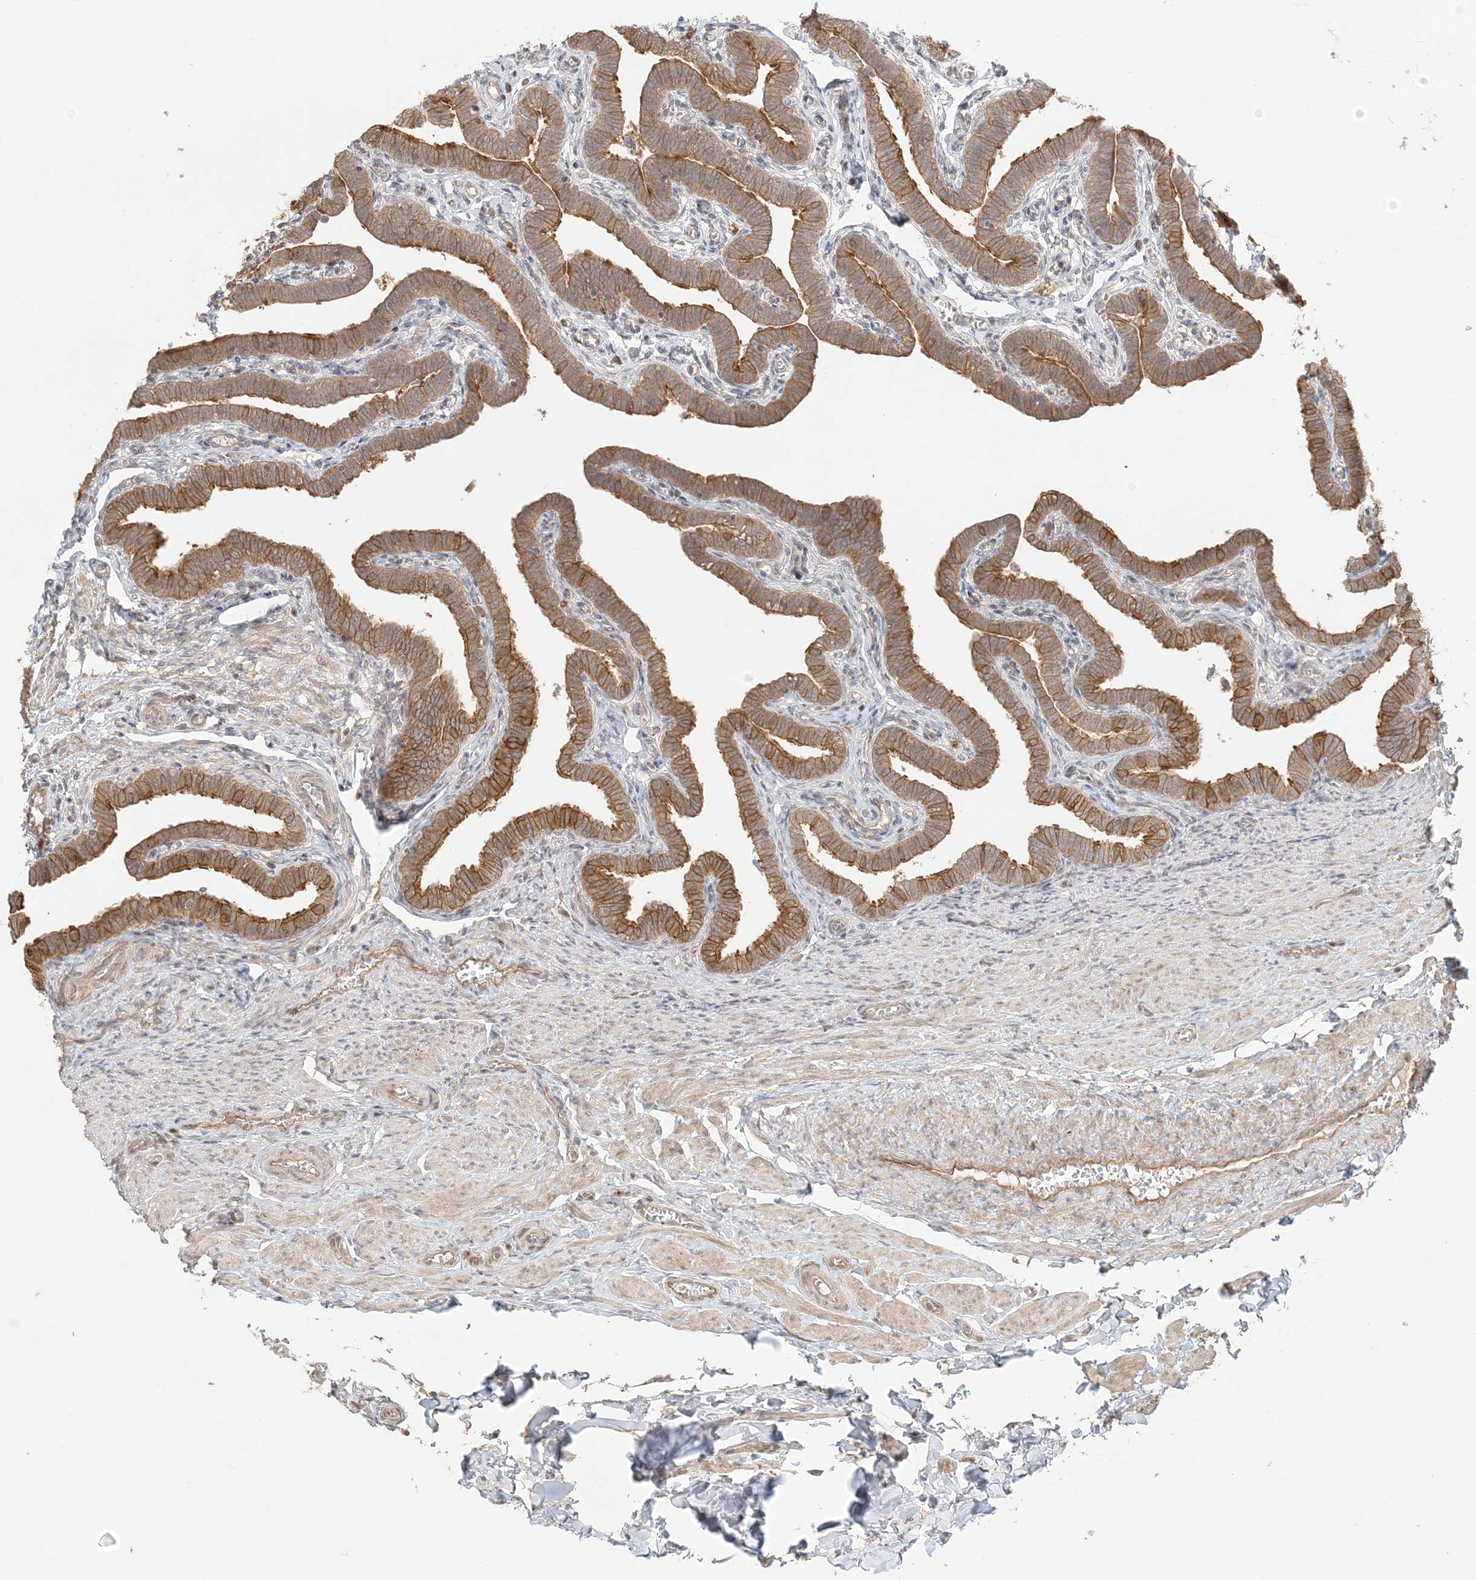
{"staining": {"intensity": "moderate", "quantity": ">75%", "location": "cytoplasmic/membranous"}, "tissue": "fallopian tube", "cell_type": "Glandular cells", "image_type": "normal", "snomed": [{"axis": "morphology", "description": "Normal tissue, NOS"}, {"axis": "topography", "description": "Fallopian tube"}], "caption": "A brown stain shows moderate cytoplasmic/membranous staining of a protein in glandular cells of unremarkable human fallopian tube.", "gene": "KIAA0232", "patient": {"sex": "female", "age": 36}}